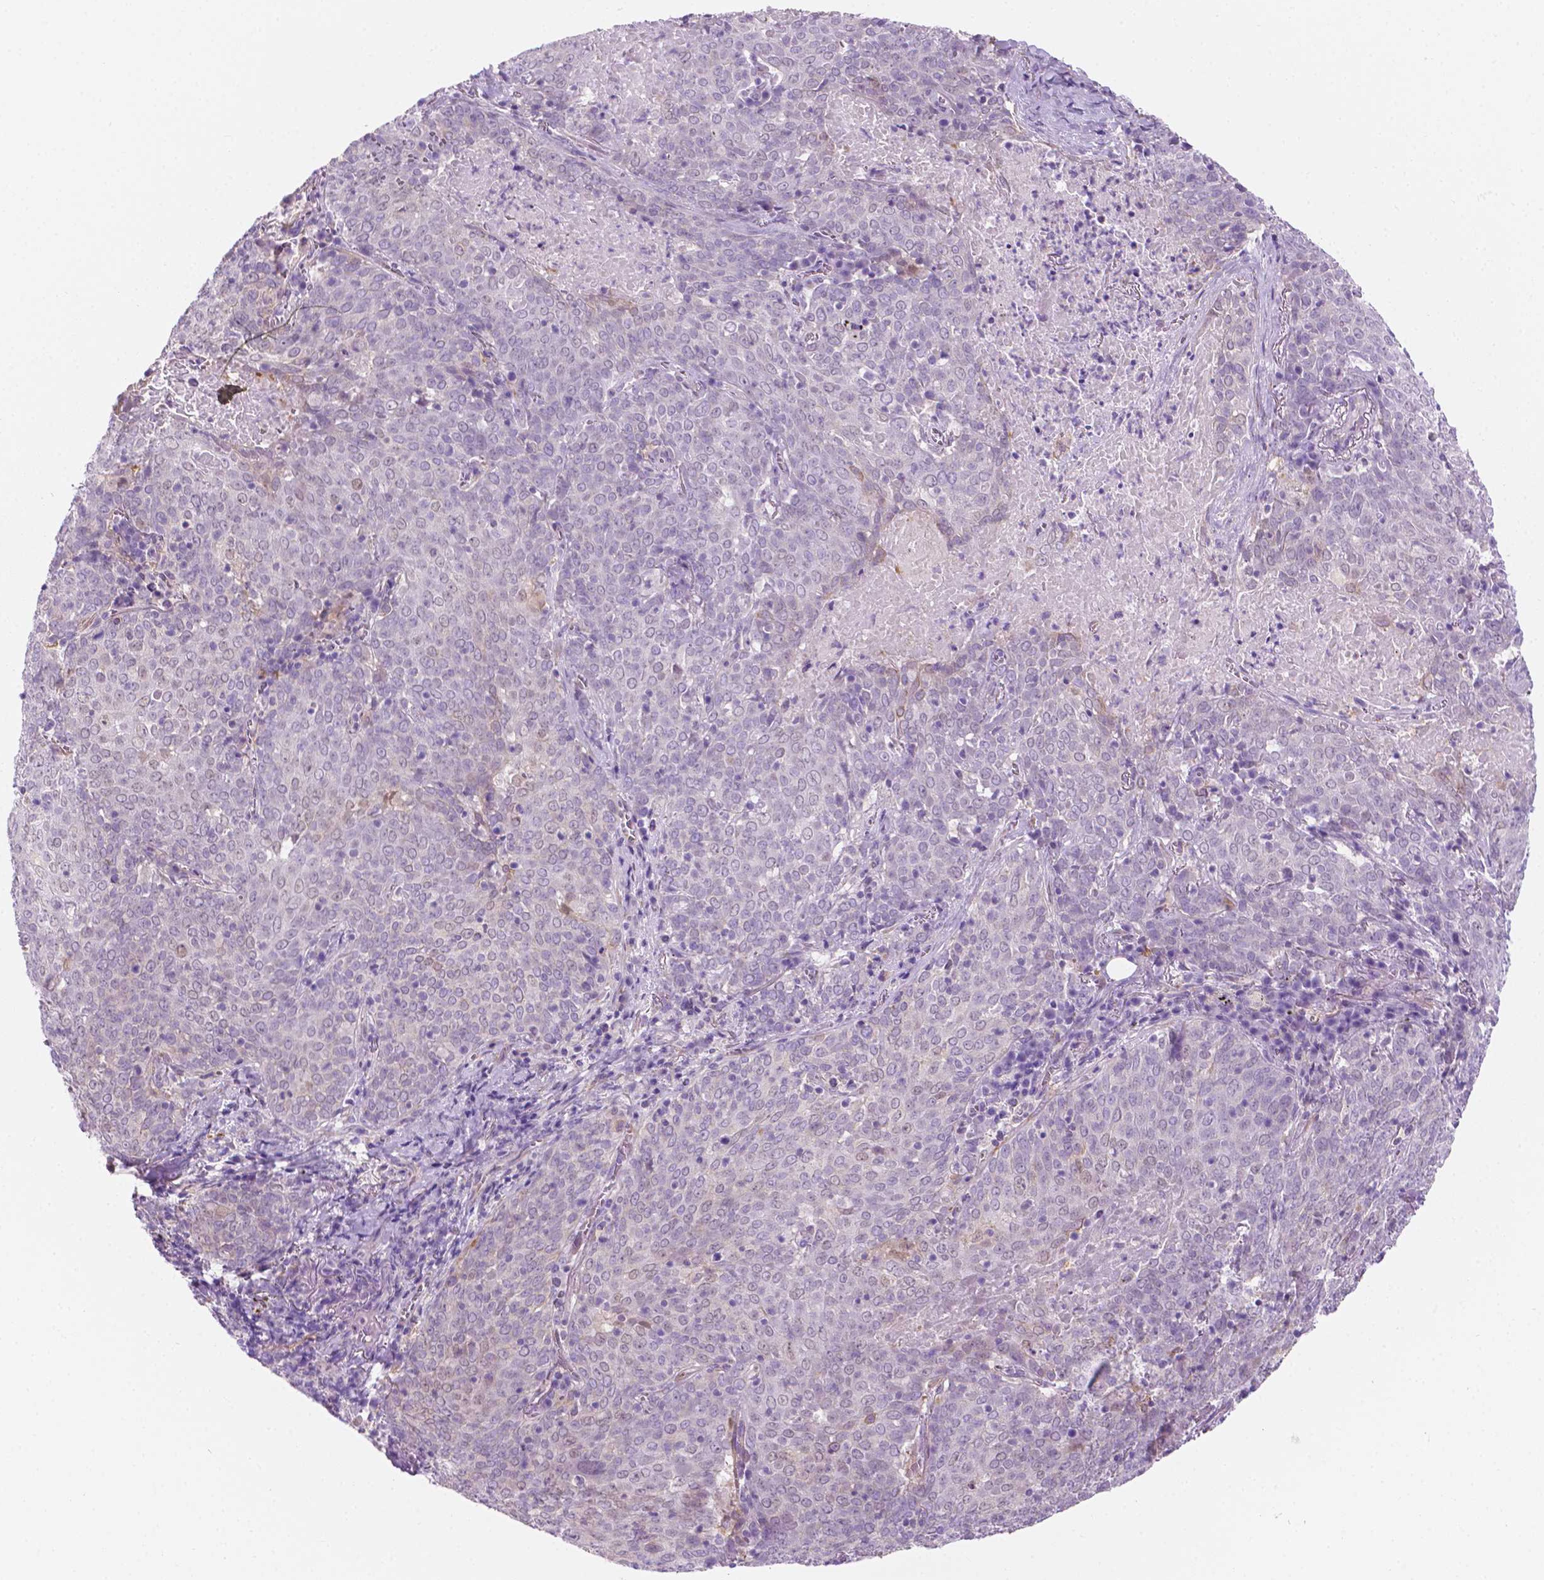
{"staining": {"intensity": "negative", "quantity": "none", "location": "none"}, "tissue": "lung cancer", "cell_type": "Tumor cells", "image_type": "cancer", "snomed": [{"axis": "morphology", "description": "Squamous cell carcinoma, NOS"}, {"axis": "topography", "description": "Lung"}], "caption": "Tumor cells show no significant positivity in lung cancer.", "gene": "EPPK1", "patient": {"sex": "male", "age": 82}}